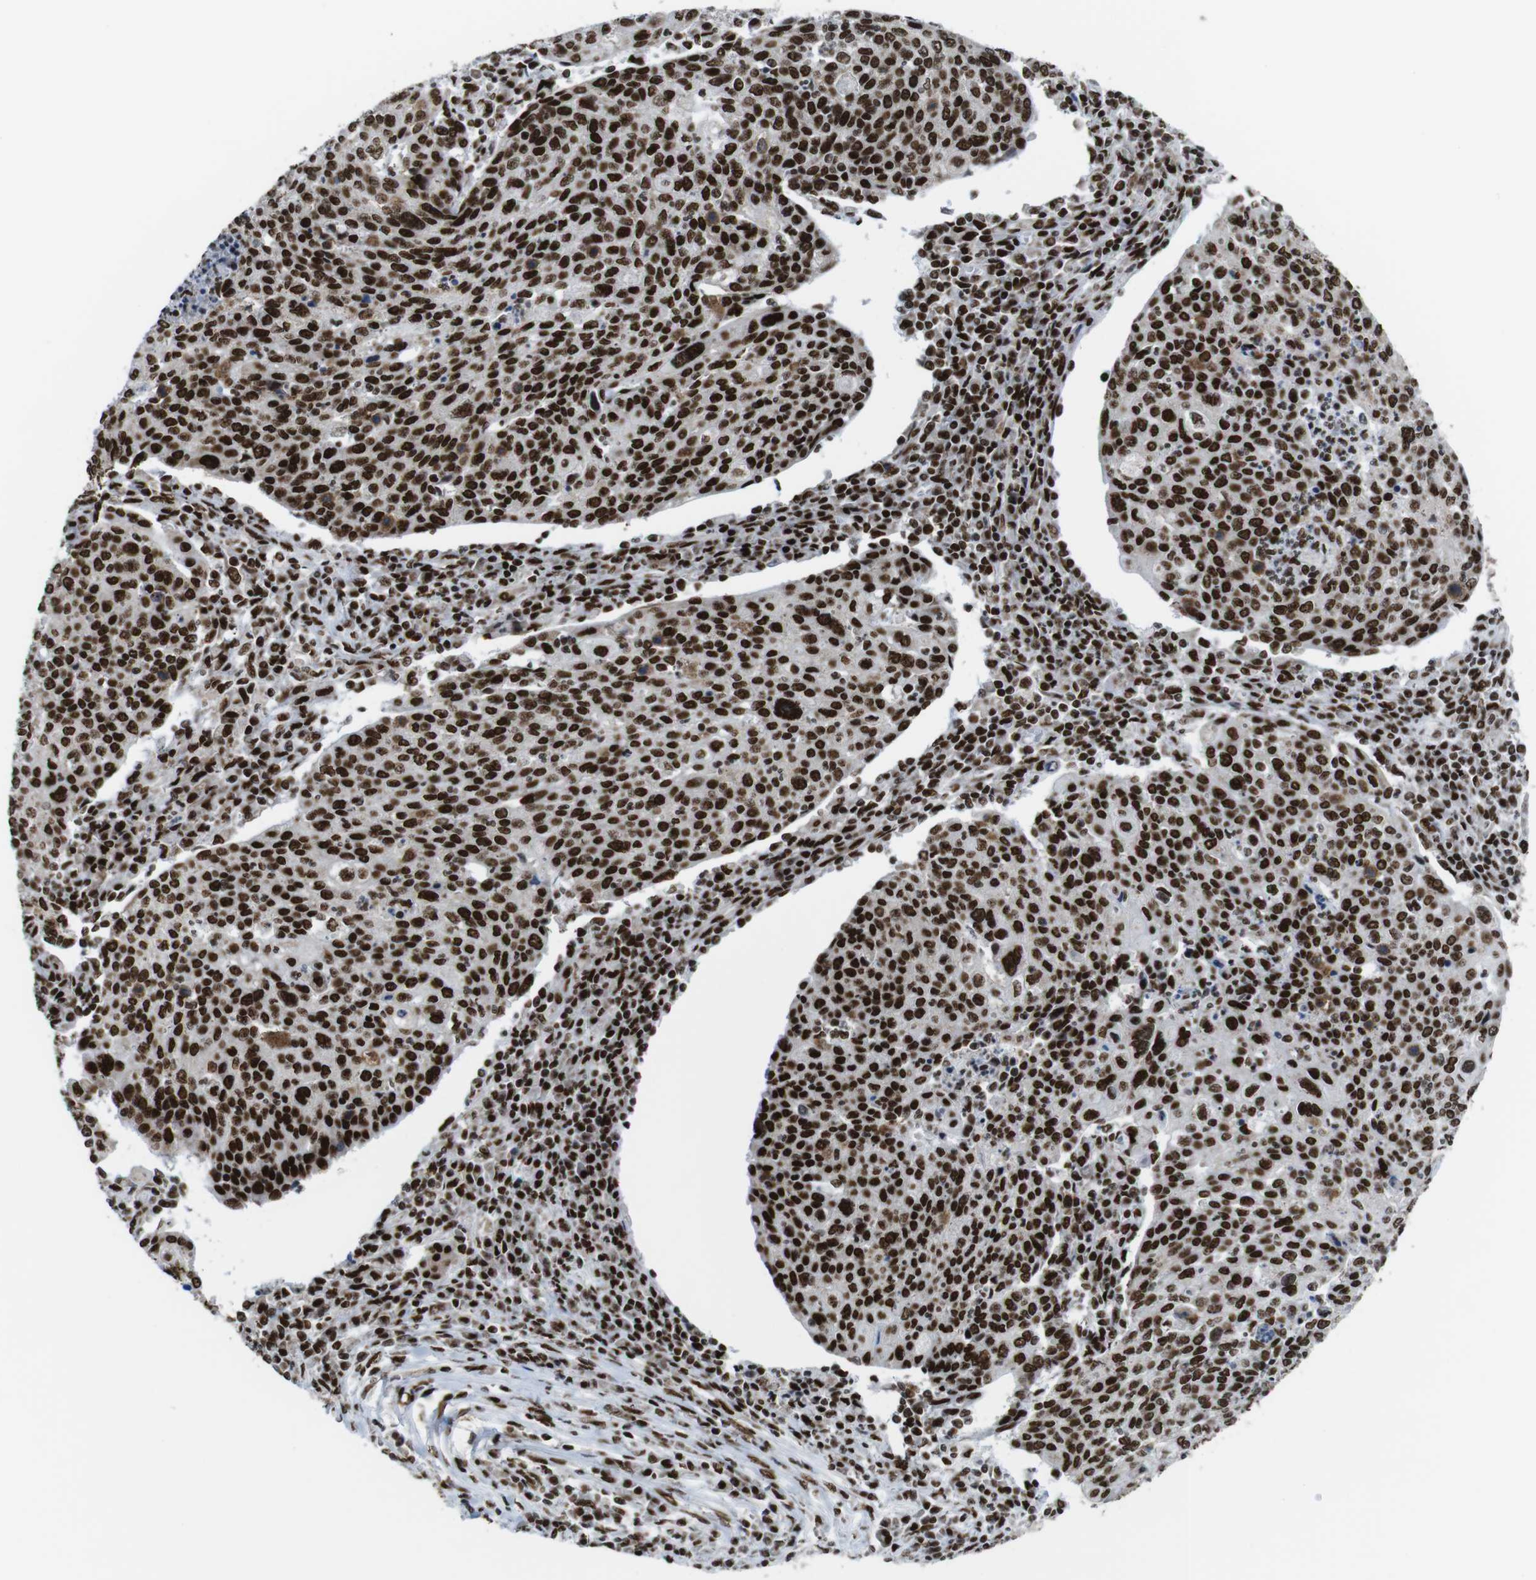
{"staining": {"intensity": "strong", "quantity": ">75%", "location": "nuclear"}, "tissue": "cervical cancer", "cell_type": "Tumor cells", "image_type": "cancer", "snomed": [{"axis": "morphology", "description": "Squamous cell carcinoma, NOS"}, {"axis": "topography", "description": "Cervix"}], "caption": "This is a micrograph of immunohistochemistry staining of cervical squamous cell carcinoma, which shows strong expression in the nuclear of tumor cells.", "gene": "ROMO1", "patient": {"sex": "female", "age": 40}}